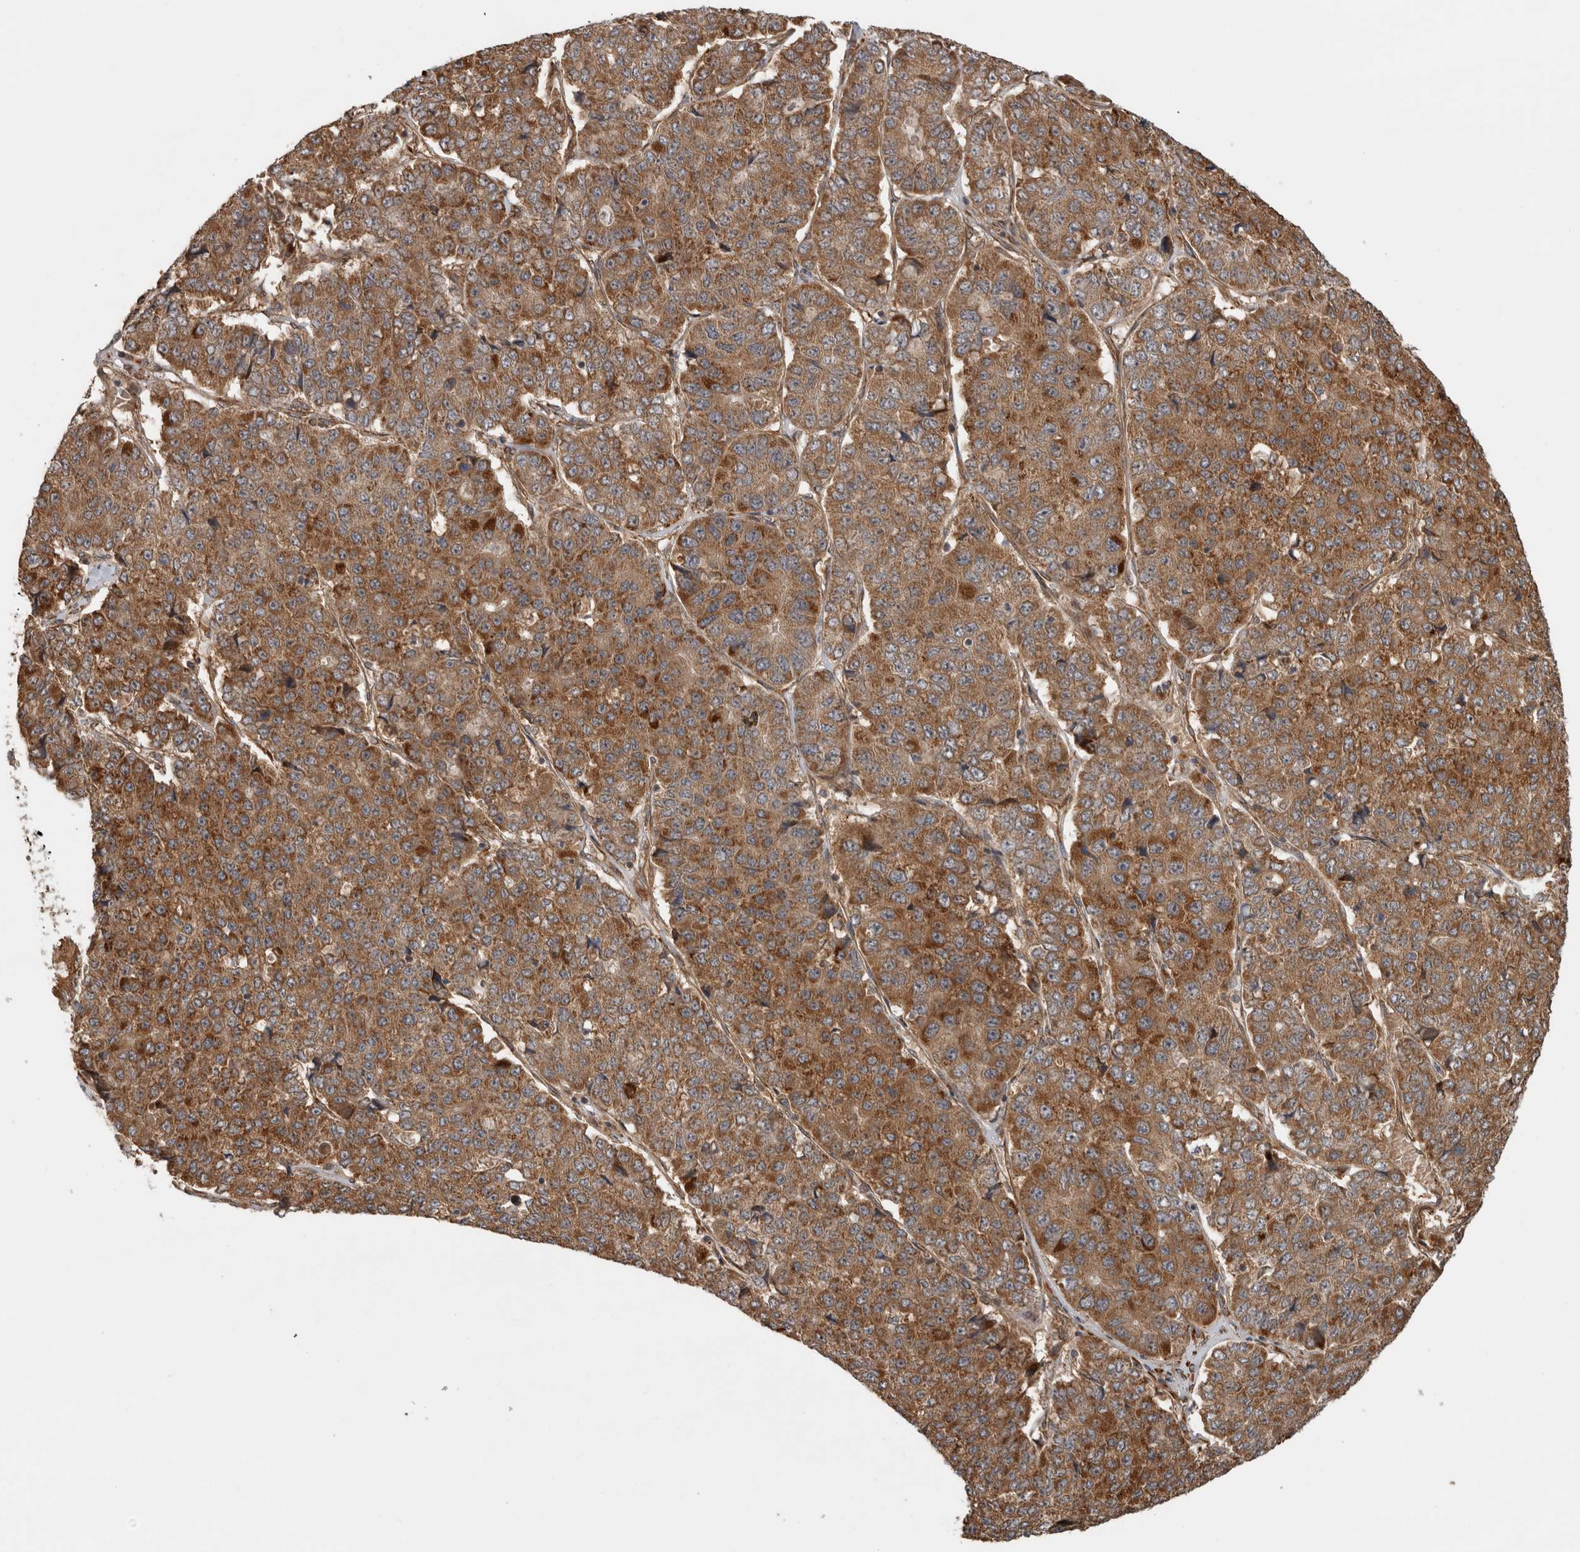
{"staining": {"intensity": "moderate", "quantity": ">75%", "location": "cytoplasmic/membranous"}, "tissue": "pancreatic cancer", "cell_type": "Tumor cells", "image_type": "cancer", "snomed": [{"axis": "morphology", "description": "Adenocarcinoma, NOS"}, {"axis": "topography", "description": "Pancreas"}], "caption": "Immunohistochemical staining of pancreatic adenocarcinoma shows medium levels of moderate cytoplasmic/membranous protein expression in approximately >75% of tumor cells.", "gene": "TUBD1", "patient": {"sex": "male", "age": 50}}